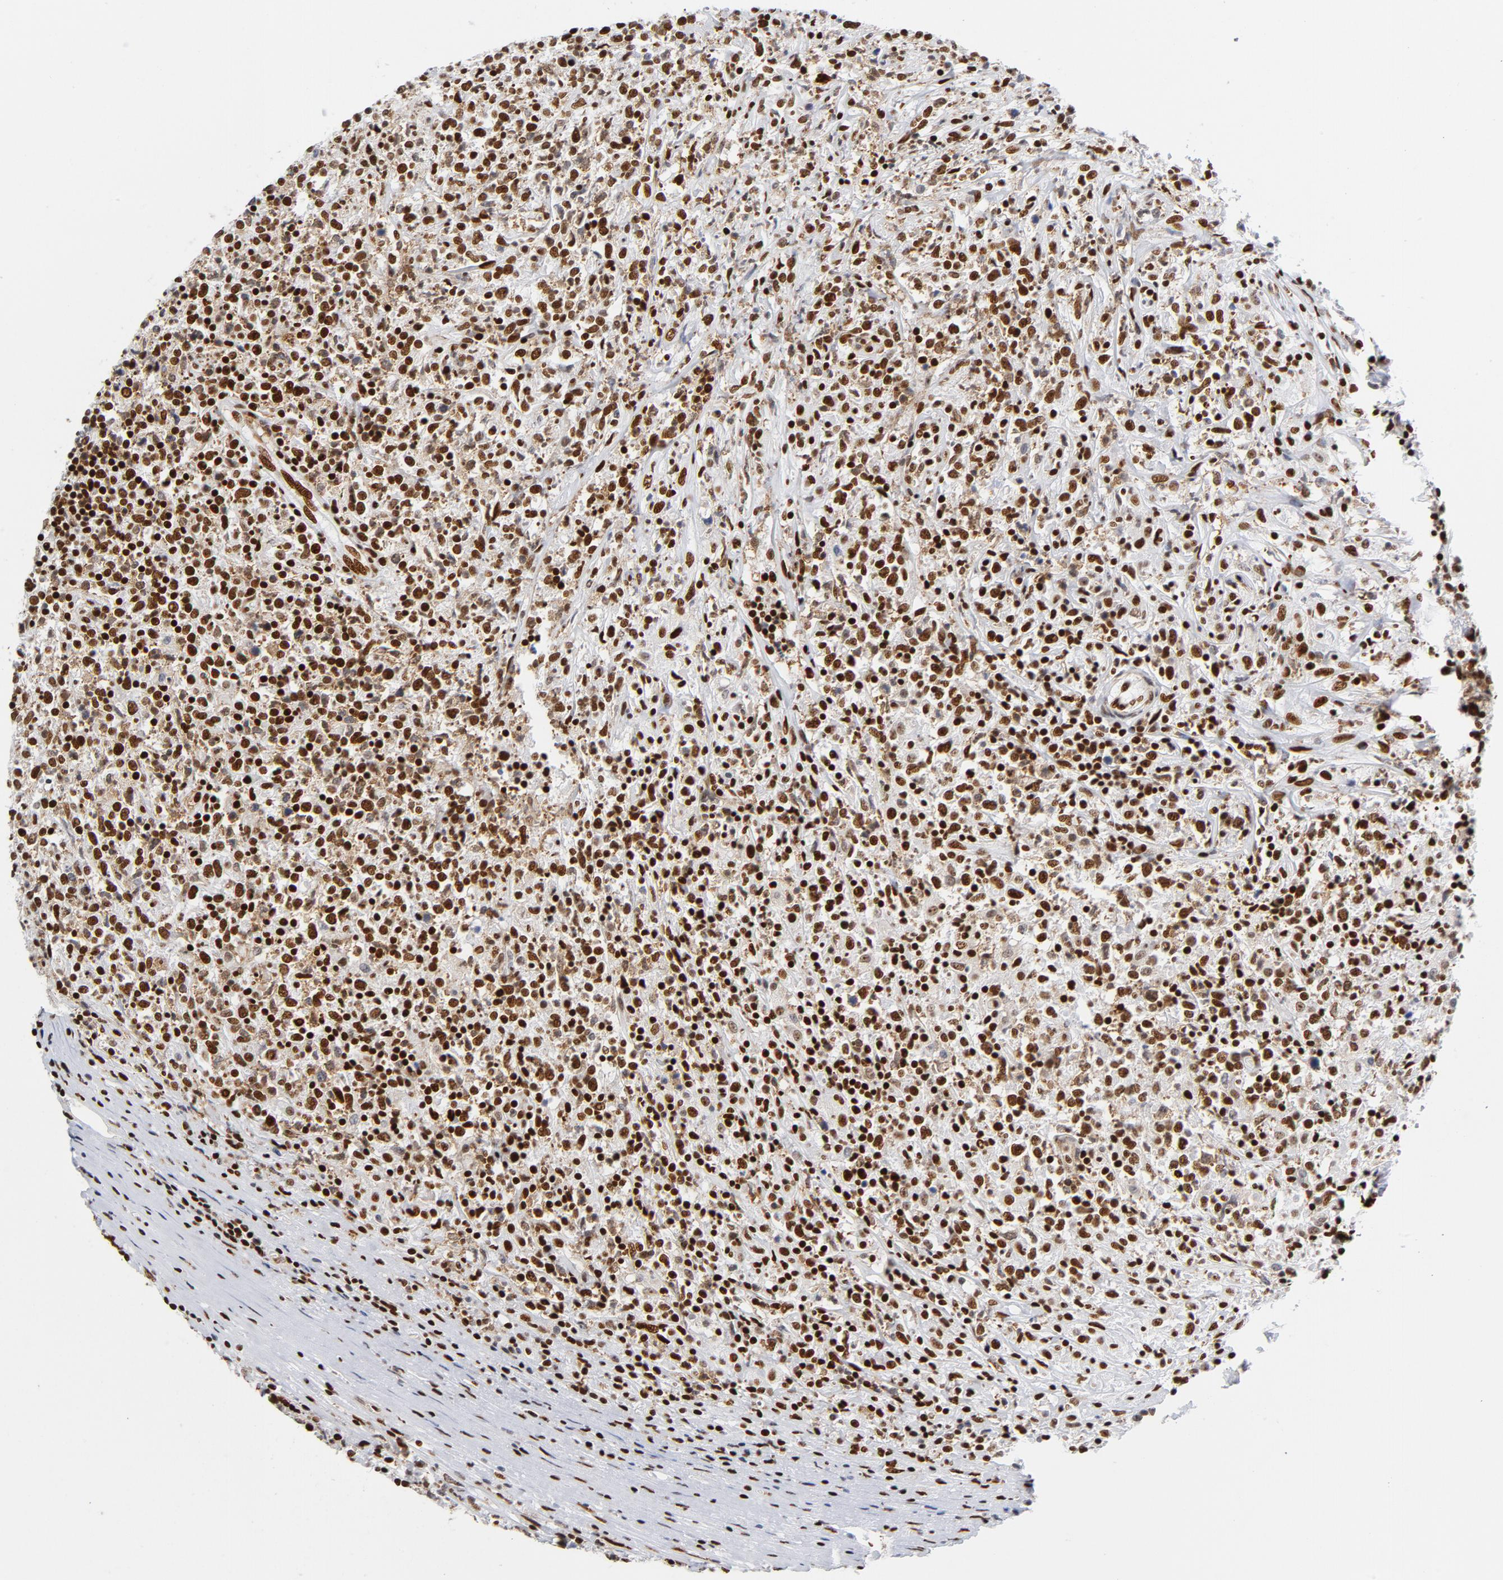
{"staining": {"intensity": "strong", "quantity": ">75%", "location": "nuclear"}, "tissue": "lymphoma", "cell_type": "Tumor cells", "image_type": "cancer", "snomed": [{"axis": "morphology", "description": "Malignant lymphoma, non-Hodgkin's type, High grade"}, {"axis": "topography", "description": "Lymph node"}], "caption": "A high-resolution image shows immunohistochemistry (IHC) staining of lymphoma, which shows strong nuclear staining in approximately >75% of tumor cells.", "gene": "XRCC5", "patient": {"sex": "female", "age": 84}}